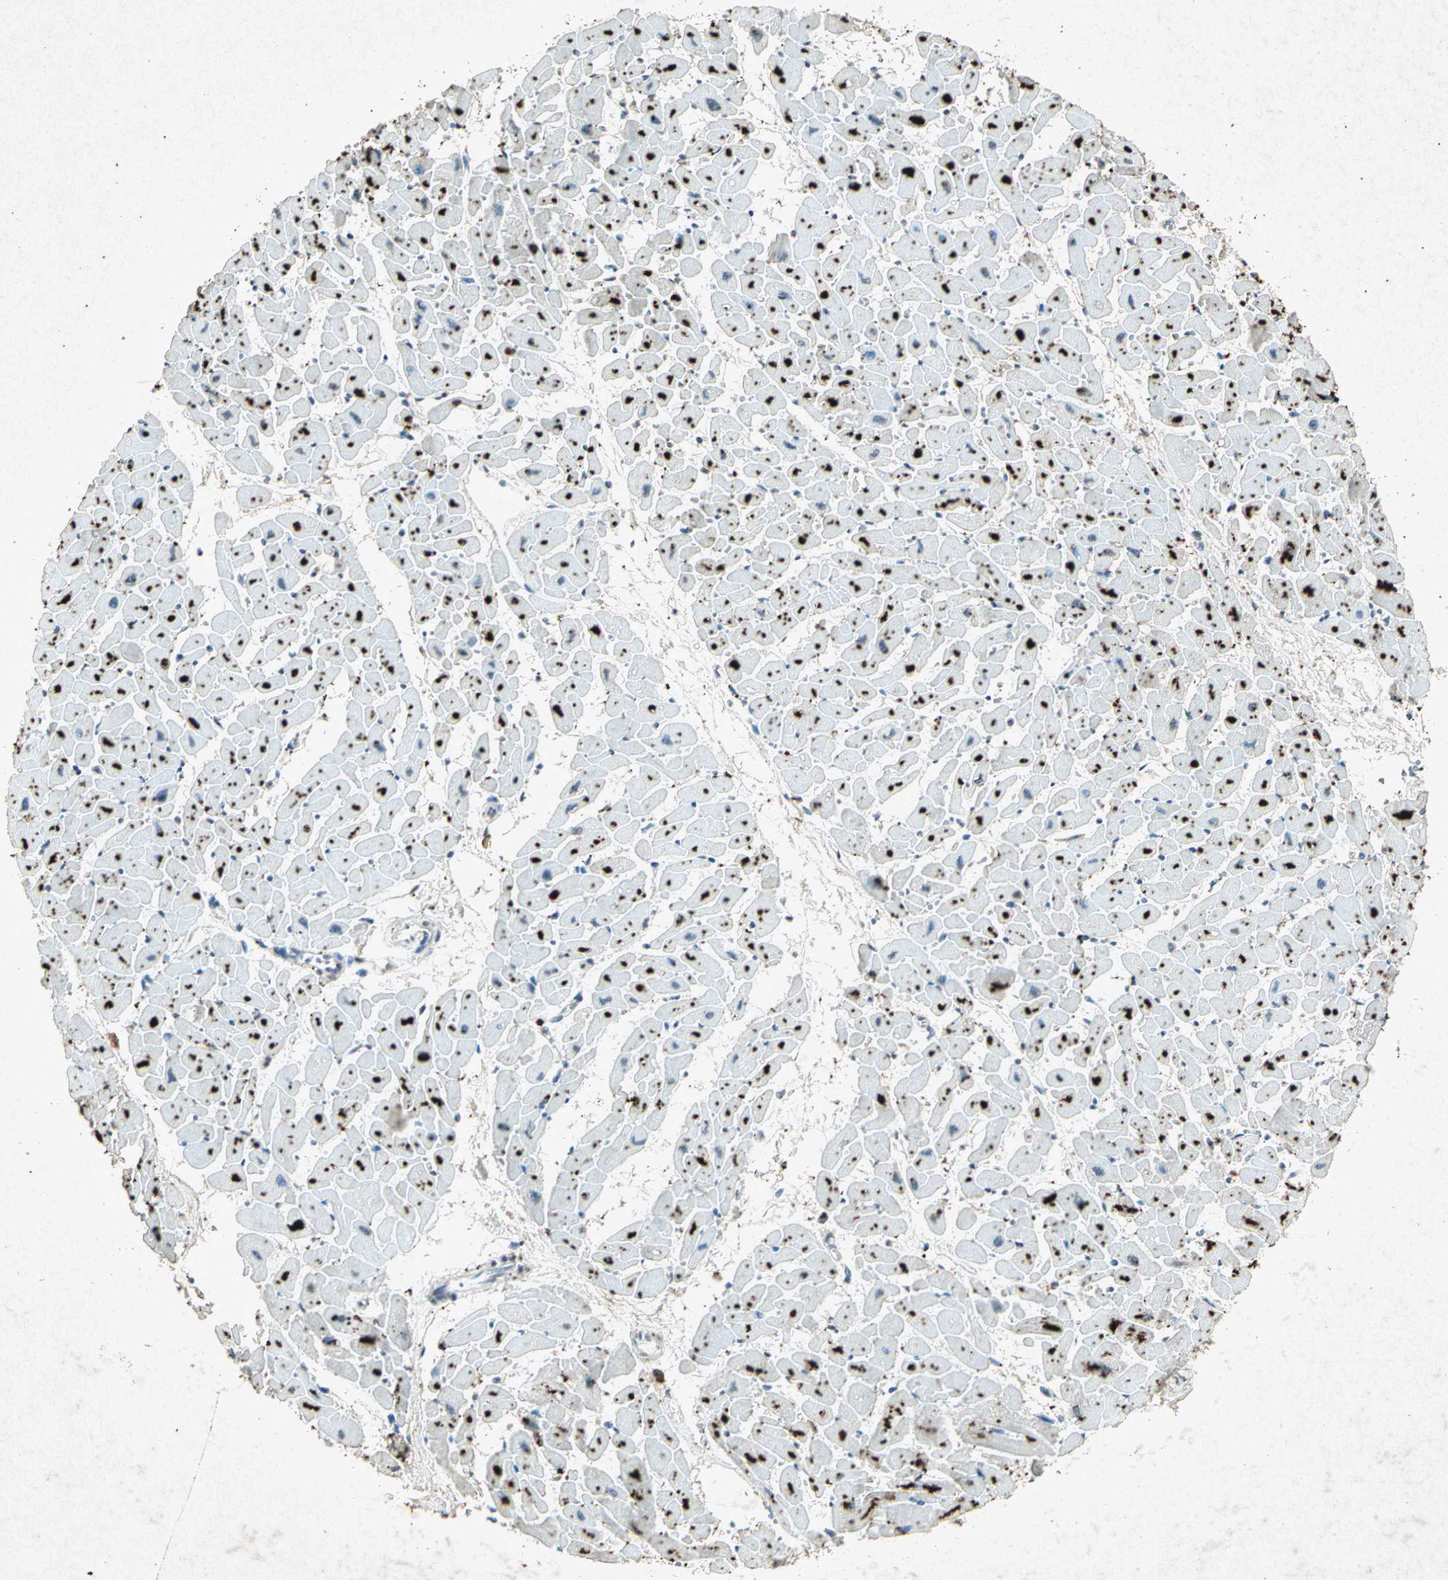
{"staining": {"intensity": "moderate", "quantity": "25%-75%", "location": "cytoplasmic/membranous"}, "tissue": "heart muscle", "cell_type": "Cardiomyocytes", "image_type": "normal", "snomed": [{"axis": "morphology", "description": "Normal tissue, NOS"}, {"axis": "topography", "description": "Heart"}], "caption": "A brown stain highlights moderate cytoplasmic/membranous expression of a protein in cardiomyocytes of normal human heart muscle. Nuclei are stained in blue.", "gene": "PSEN1", "patient": {"sex": "female", "age": 19}}